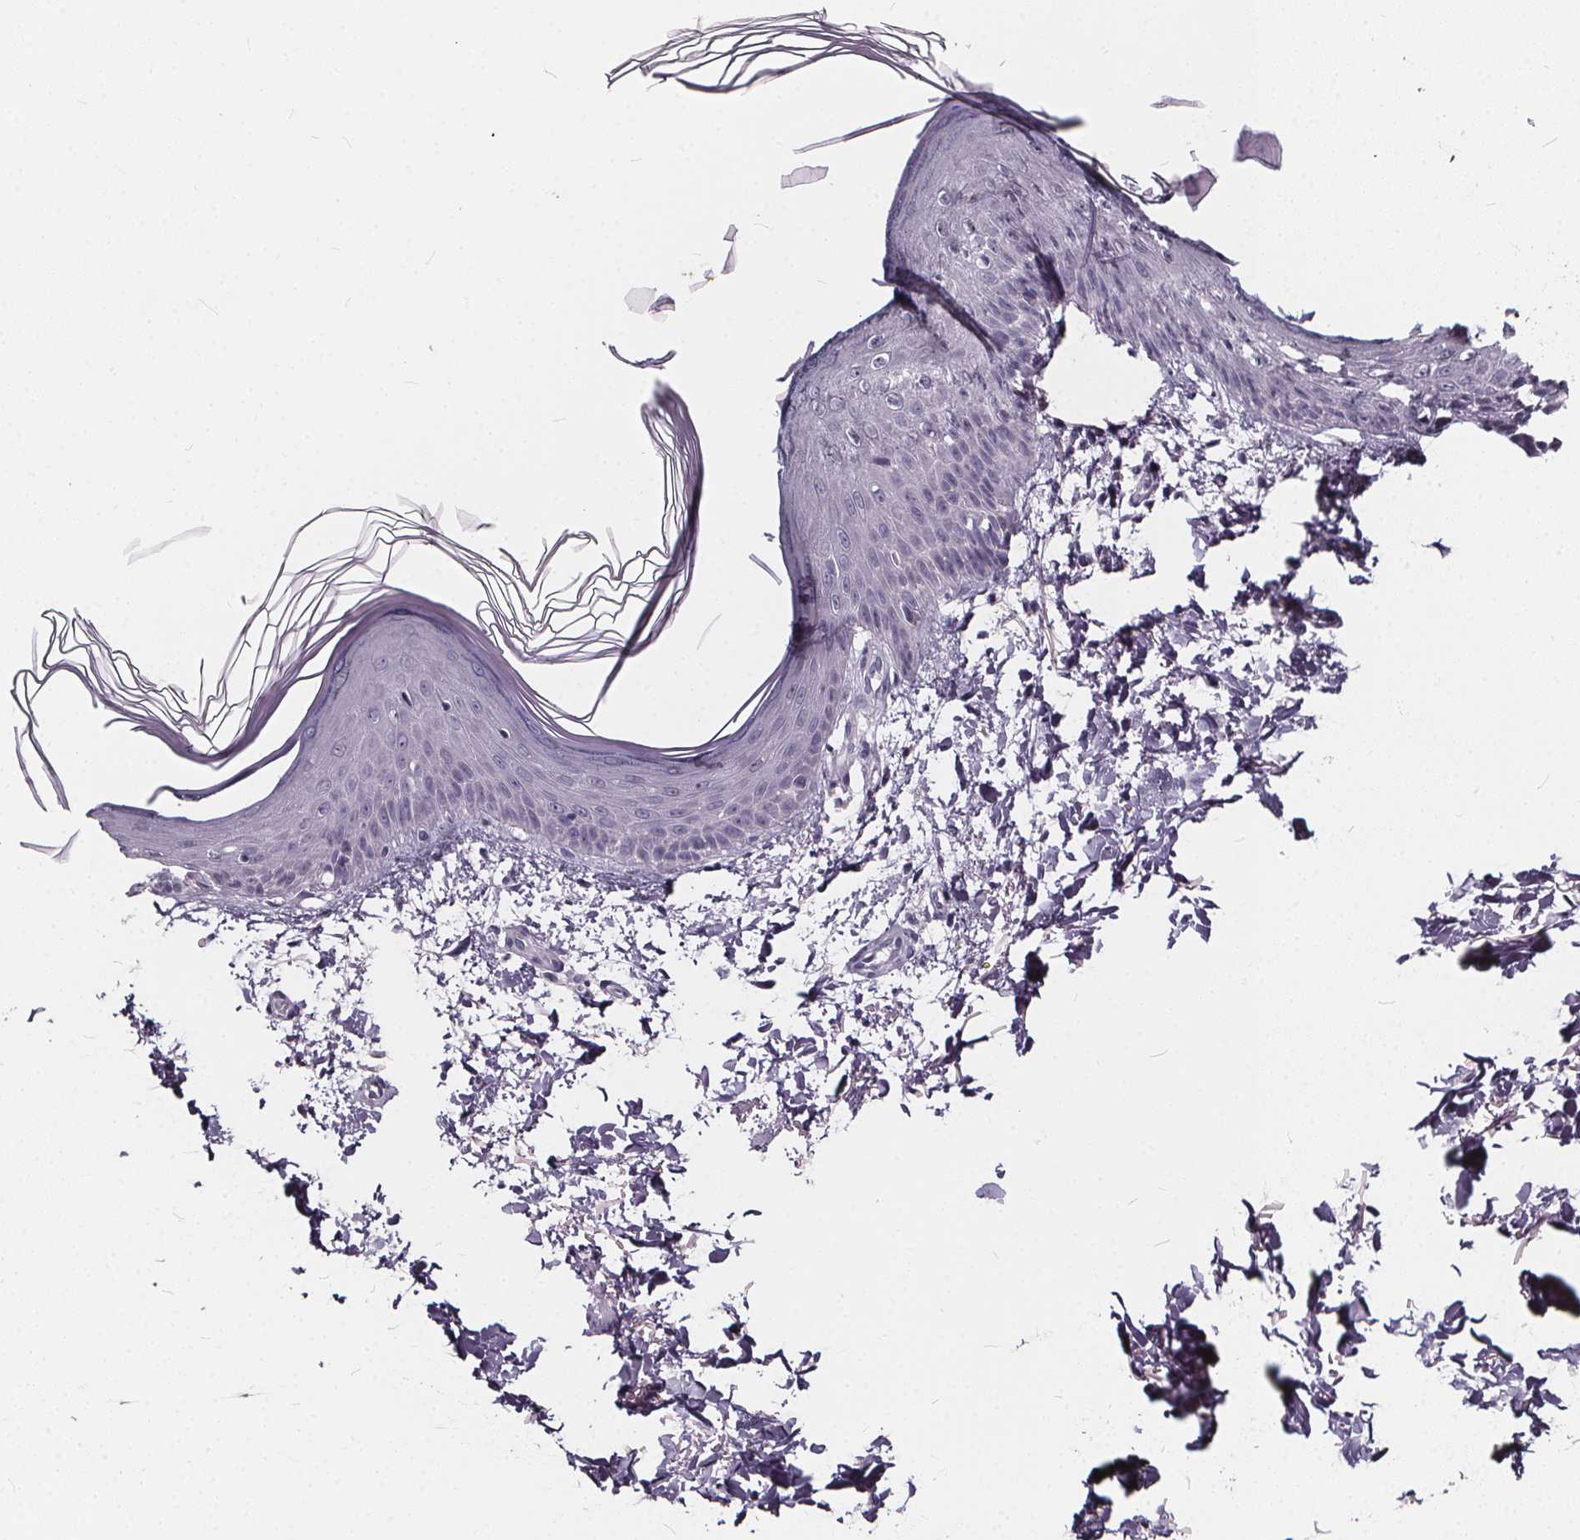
{"staining": {"intensity": "negative", "quantity": "none", "location": "none"}, "tissue": "skin", "cell_type": "Fibroblasts", "image_type": "normal", "snomed": [{"axis": "morphology", "description": "Normal tissue, NOS"}, {"axis": "topography", "description": "Skin"}], "caption": "Immunohistochemistry (IHC) micrograph of normal skin stained for a protein (brown), which shows no expression in fibroblasts. (DAB immunohistochemistry with hematoxylin counter stain).", "gene": "SPEF2", "patient": {"sex": "female", "age": 62}}